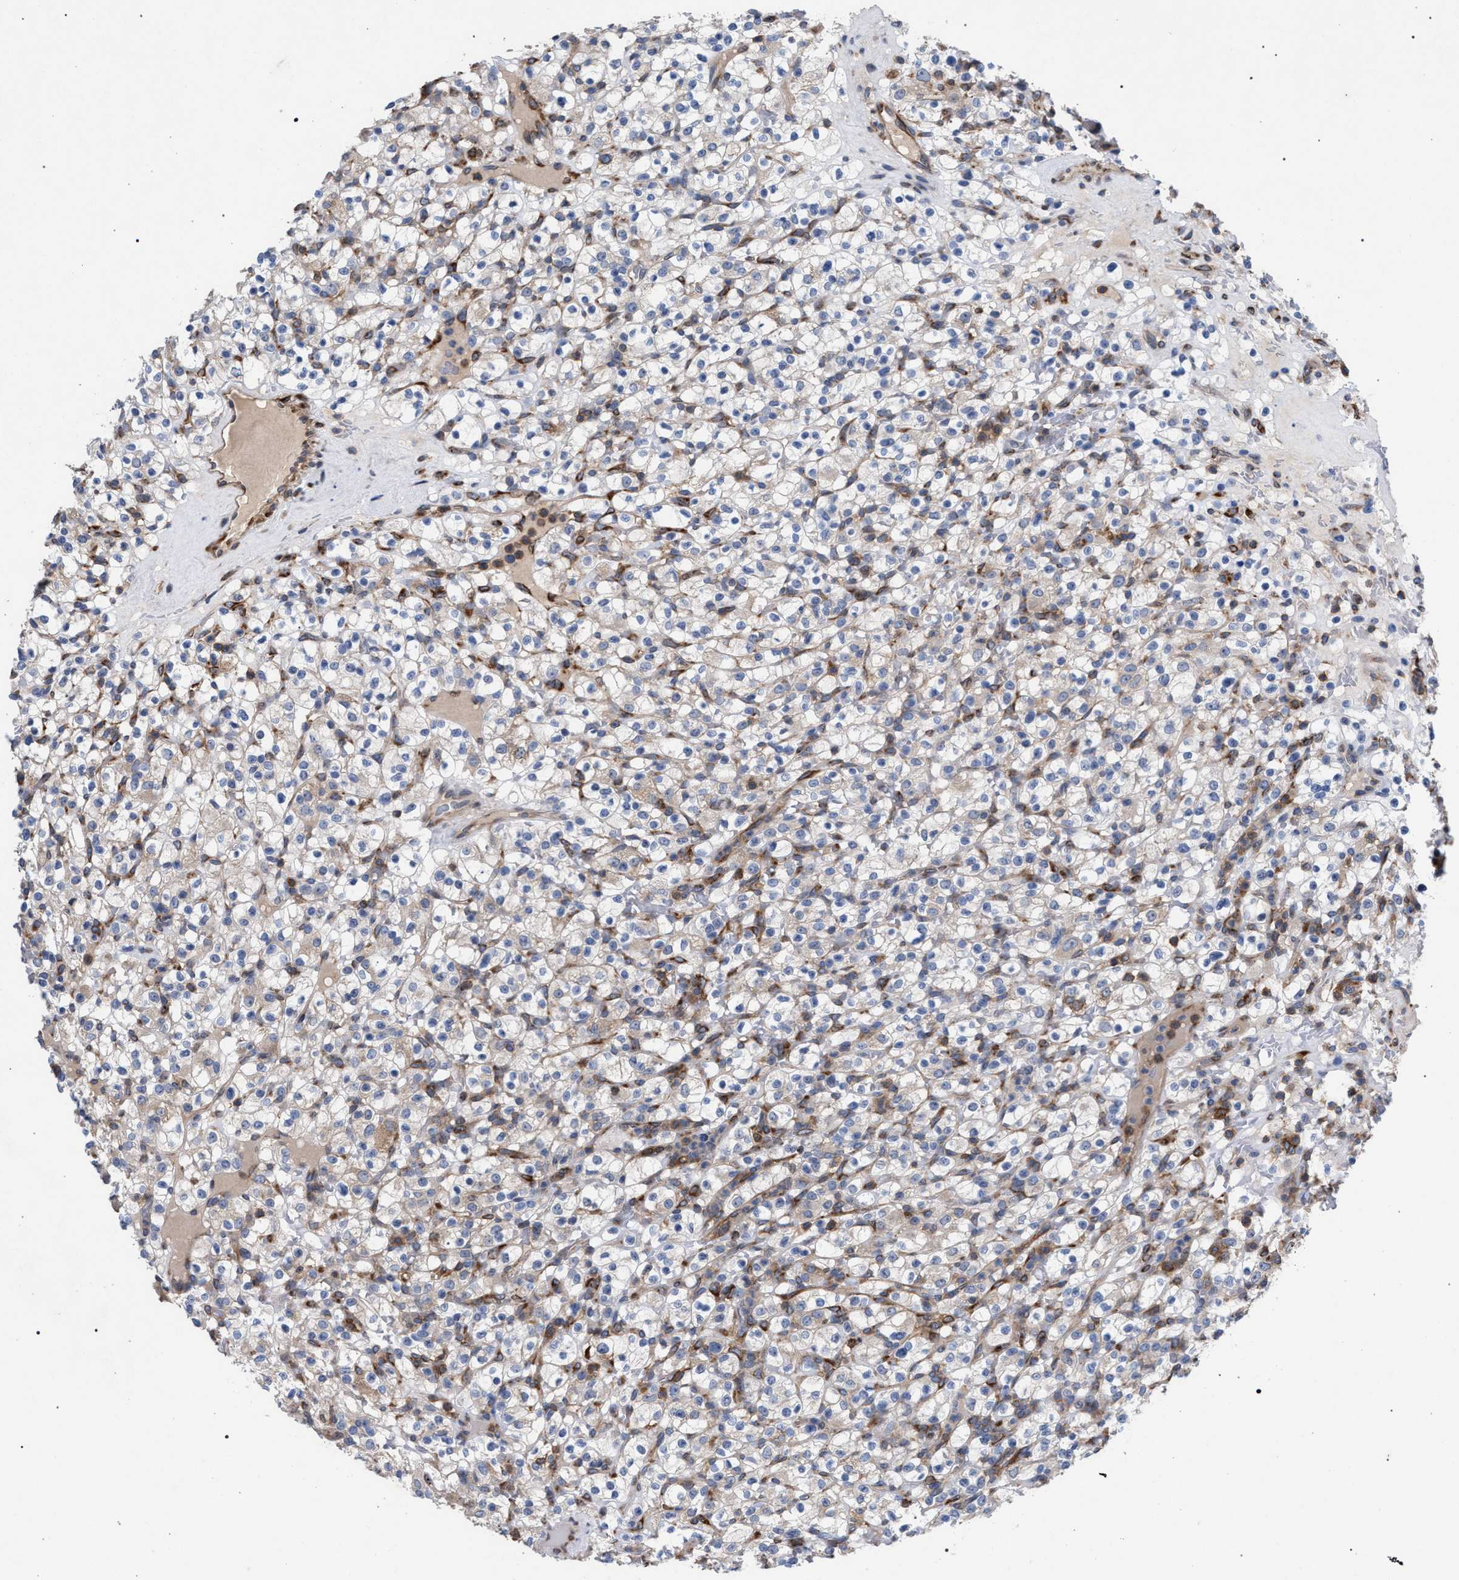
{"staining": {"intensity": "negative", "quantity": "none", "location": "none"}, "tissue": "renal cancer", "cell_type": "Tumor cells", "image_type": "cancer", "snomed": [{"axis": "morphology", "description": "Normal tissue, NOS"}, {"axis": "morphology", "description": "Adenocarcinoma, NOS"}, {"axis": "topography", "description": "Kidney"}], "caption": "Histopathology image shows no protein staining in tumor cells of adenocarcinoma (renal) tissue.", "gene": "CDR2L", "patient": {"sex": "female", "age": 72}}